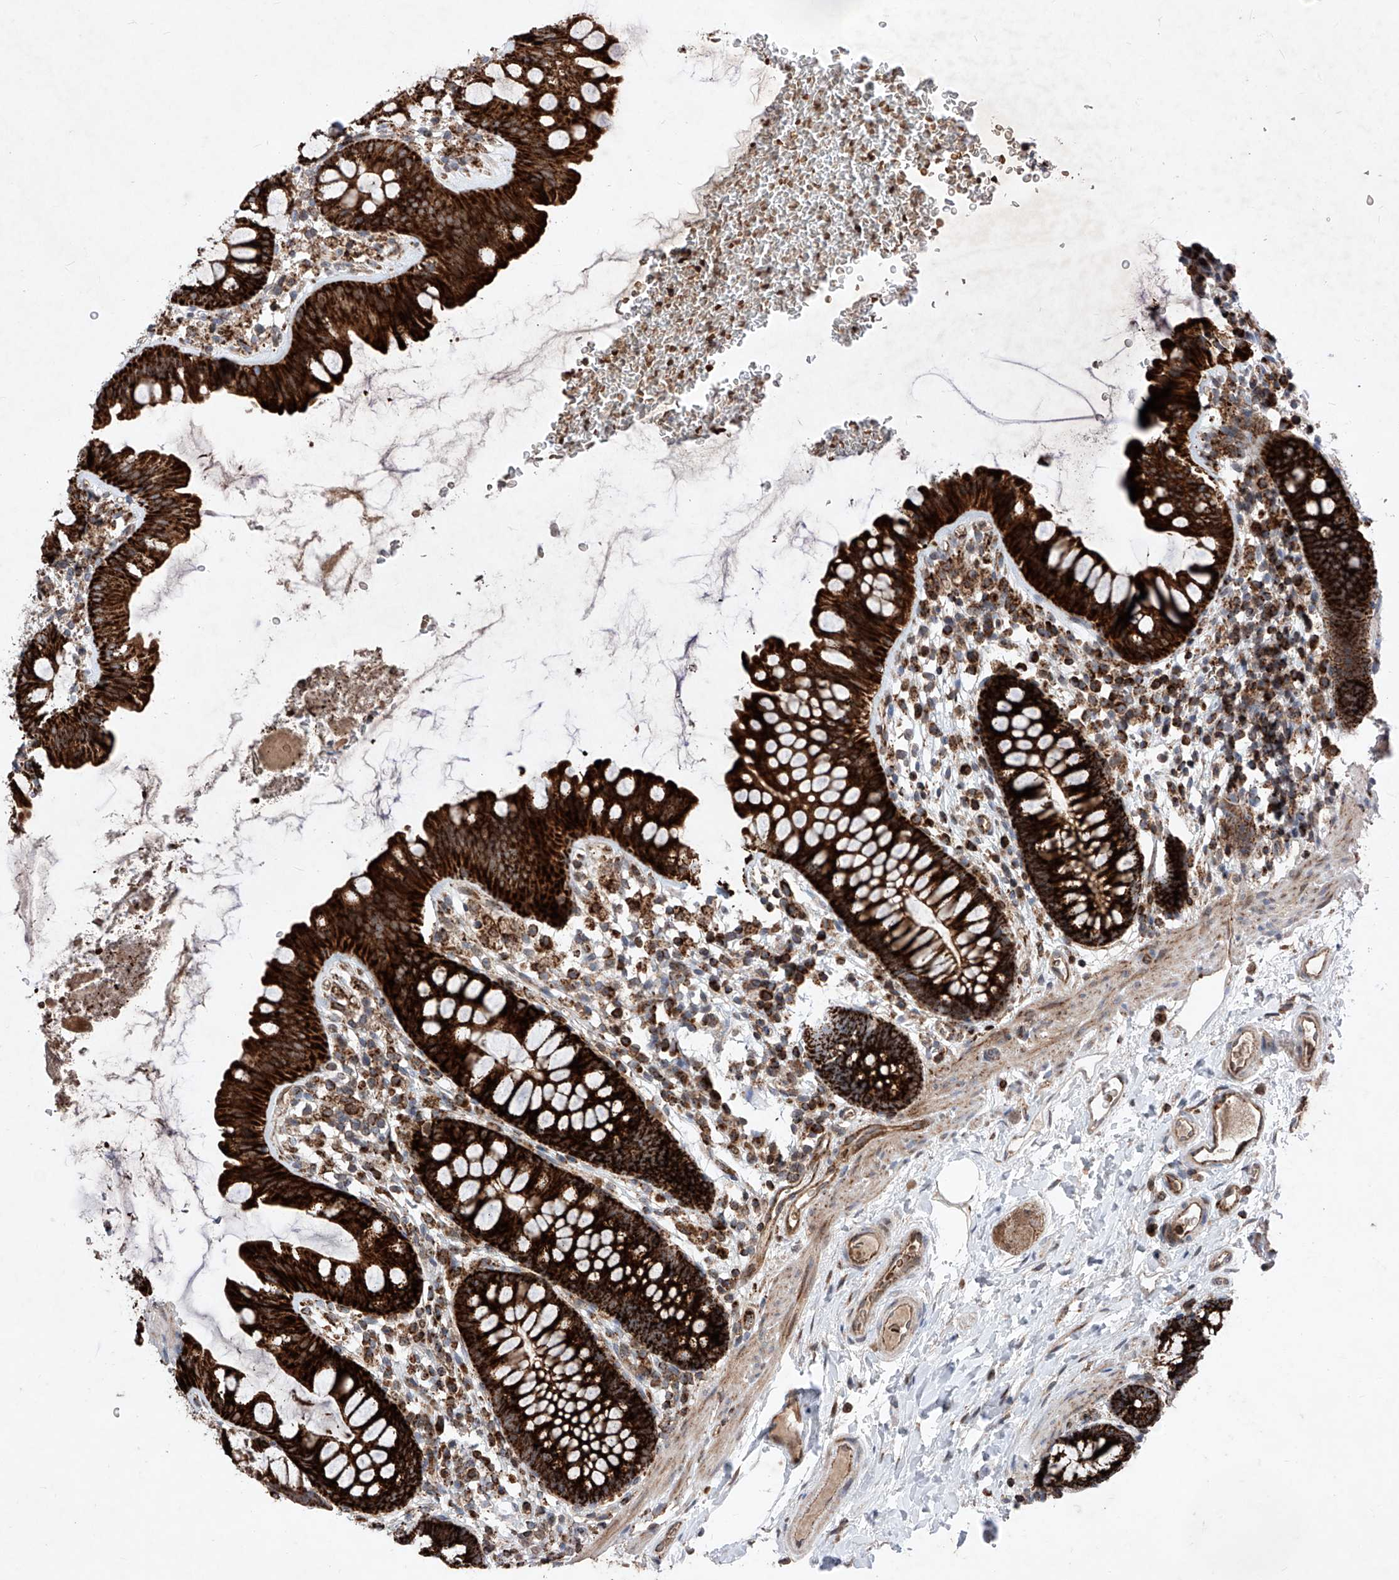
{"staining": {"intensity": "moderate", "quantity": "25%-75%", "location": "cytoplasmic/membranous"}, "tissue": "colon", "cell_type": "Endothelial cells", "image_type": "normal", "snomed": [{"axis": "morphology", "description": "Normal tissue, NOS"}, {"axis": "topography", "description": "Colon"}], "caption": "IHC micrograph of benign colon stained for a protein (brown), which shows medium levels of moderate cytoplasmic/membranous expression in about 25%-75% of endothelial cells.", "gene": "SEMA6A", "patient": {"sex": "female", "age": 62}}